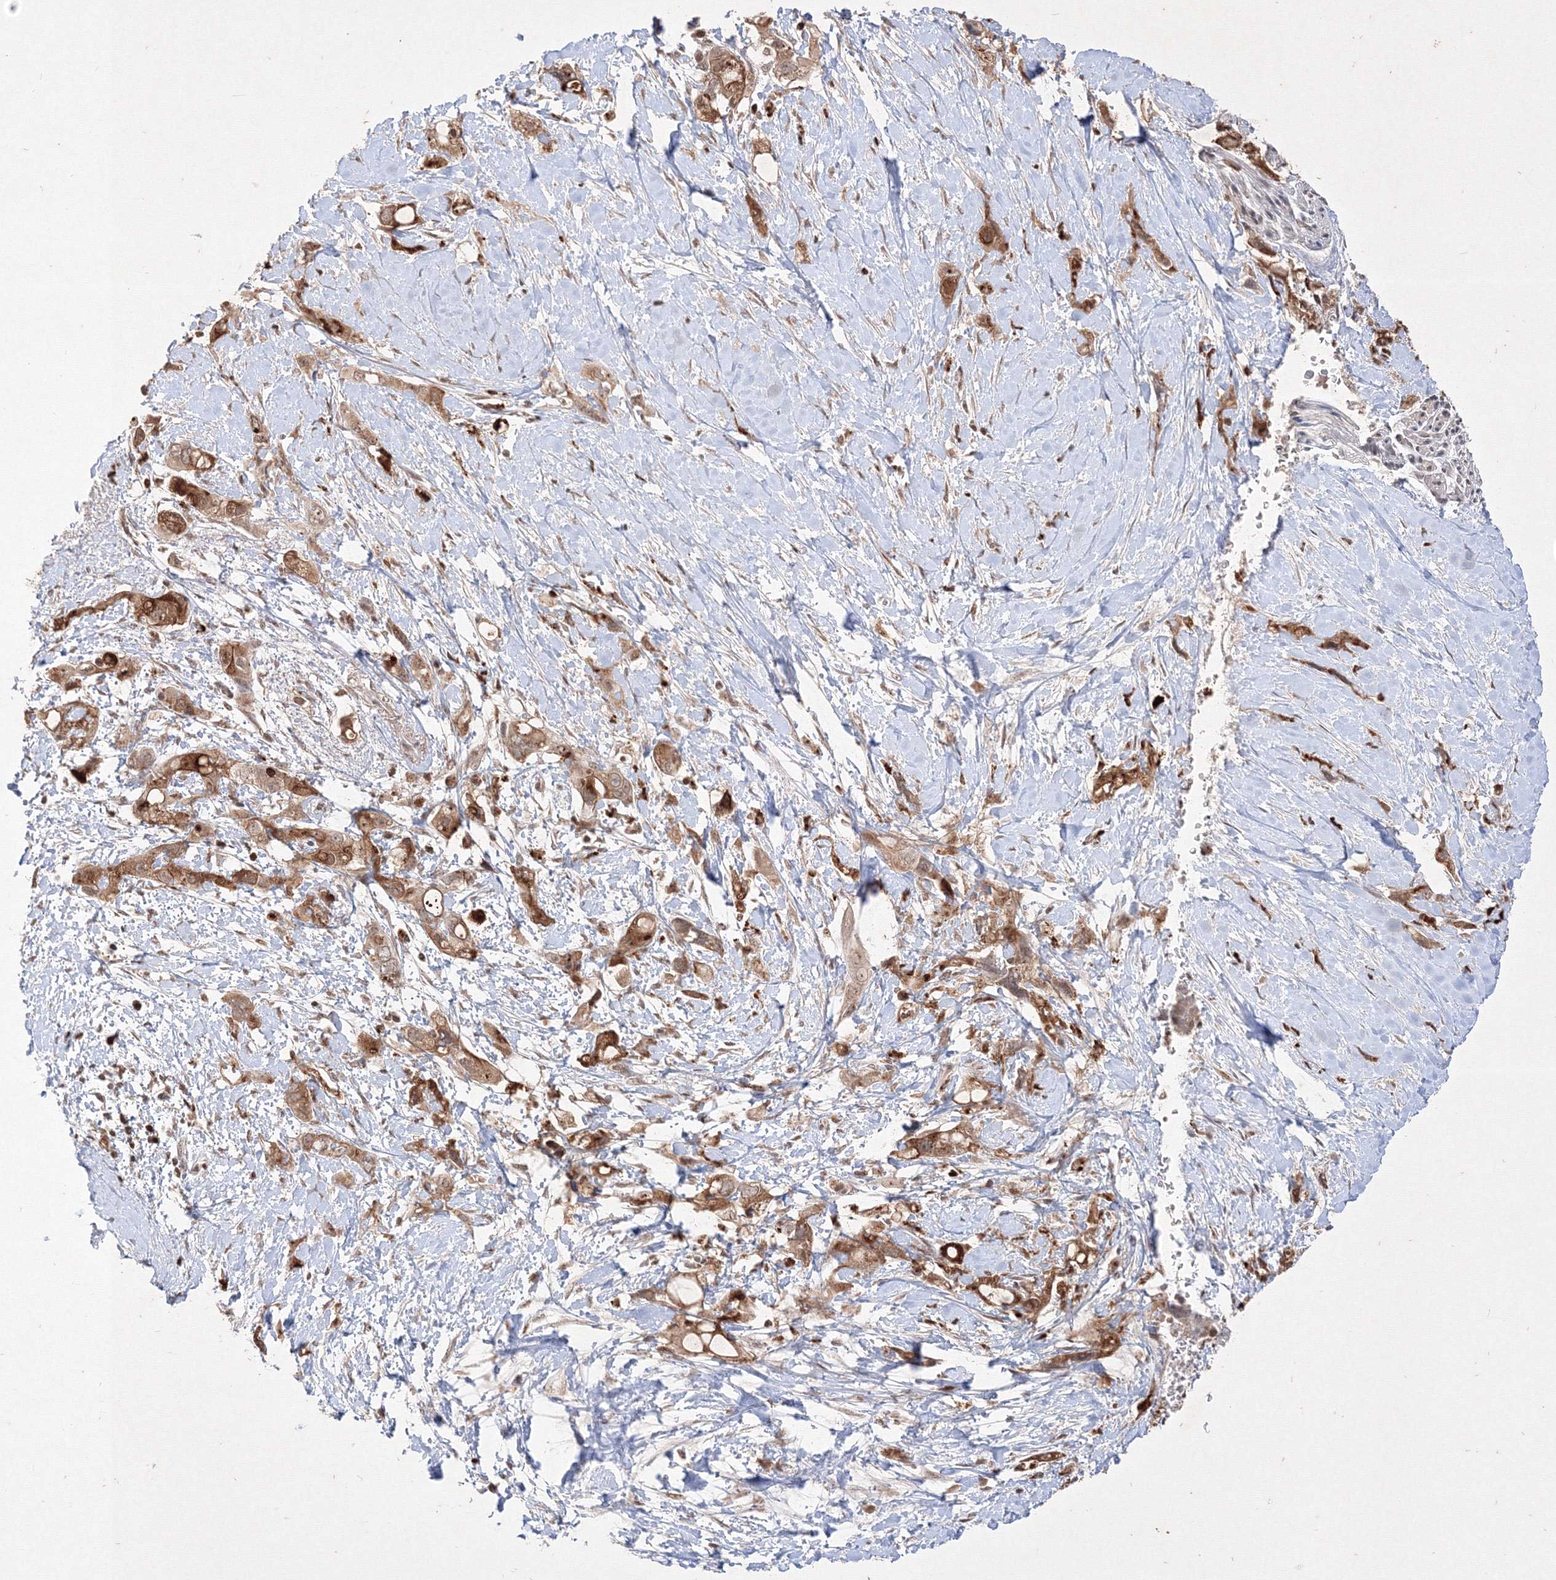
{"staining": {"intensity": "moderate", "quantity": ">75%", "location": "cytoplasmic/membranous"}, "tissue": "pancreatic cancer", "cell_type": "Tumor cells", "image_type": "cancer", "snomed": [{"axis": "morphology", "description": "Adenocarcinoma, NOS"}, {"axis": "topography", "description": "Pancreas"}], "caption": "Human pancreatic cancer (adenocarcinoma) stained with a protein marker displays moderate staining in tumor cells.", "gene": "TAB1", "patient": {"sex": "female", "age": 56}}